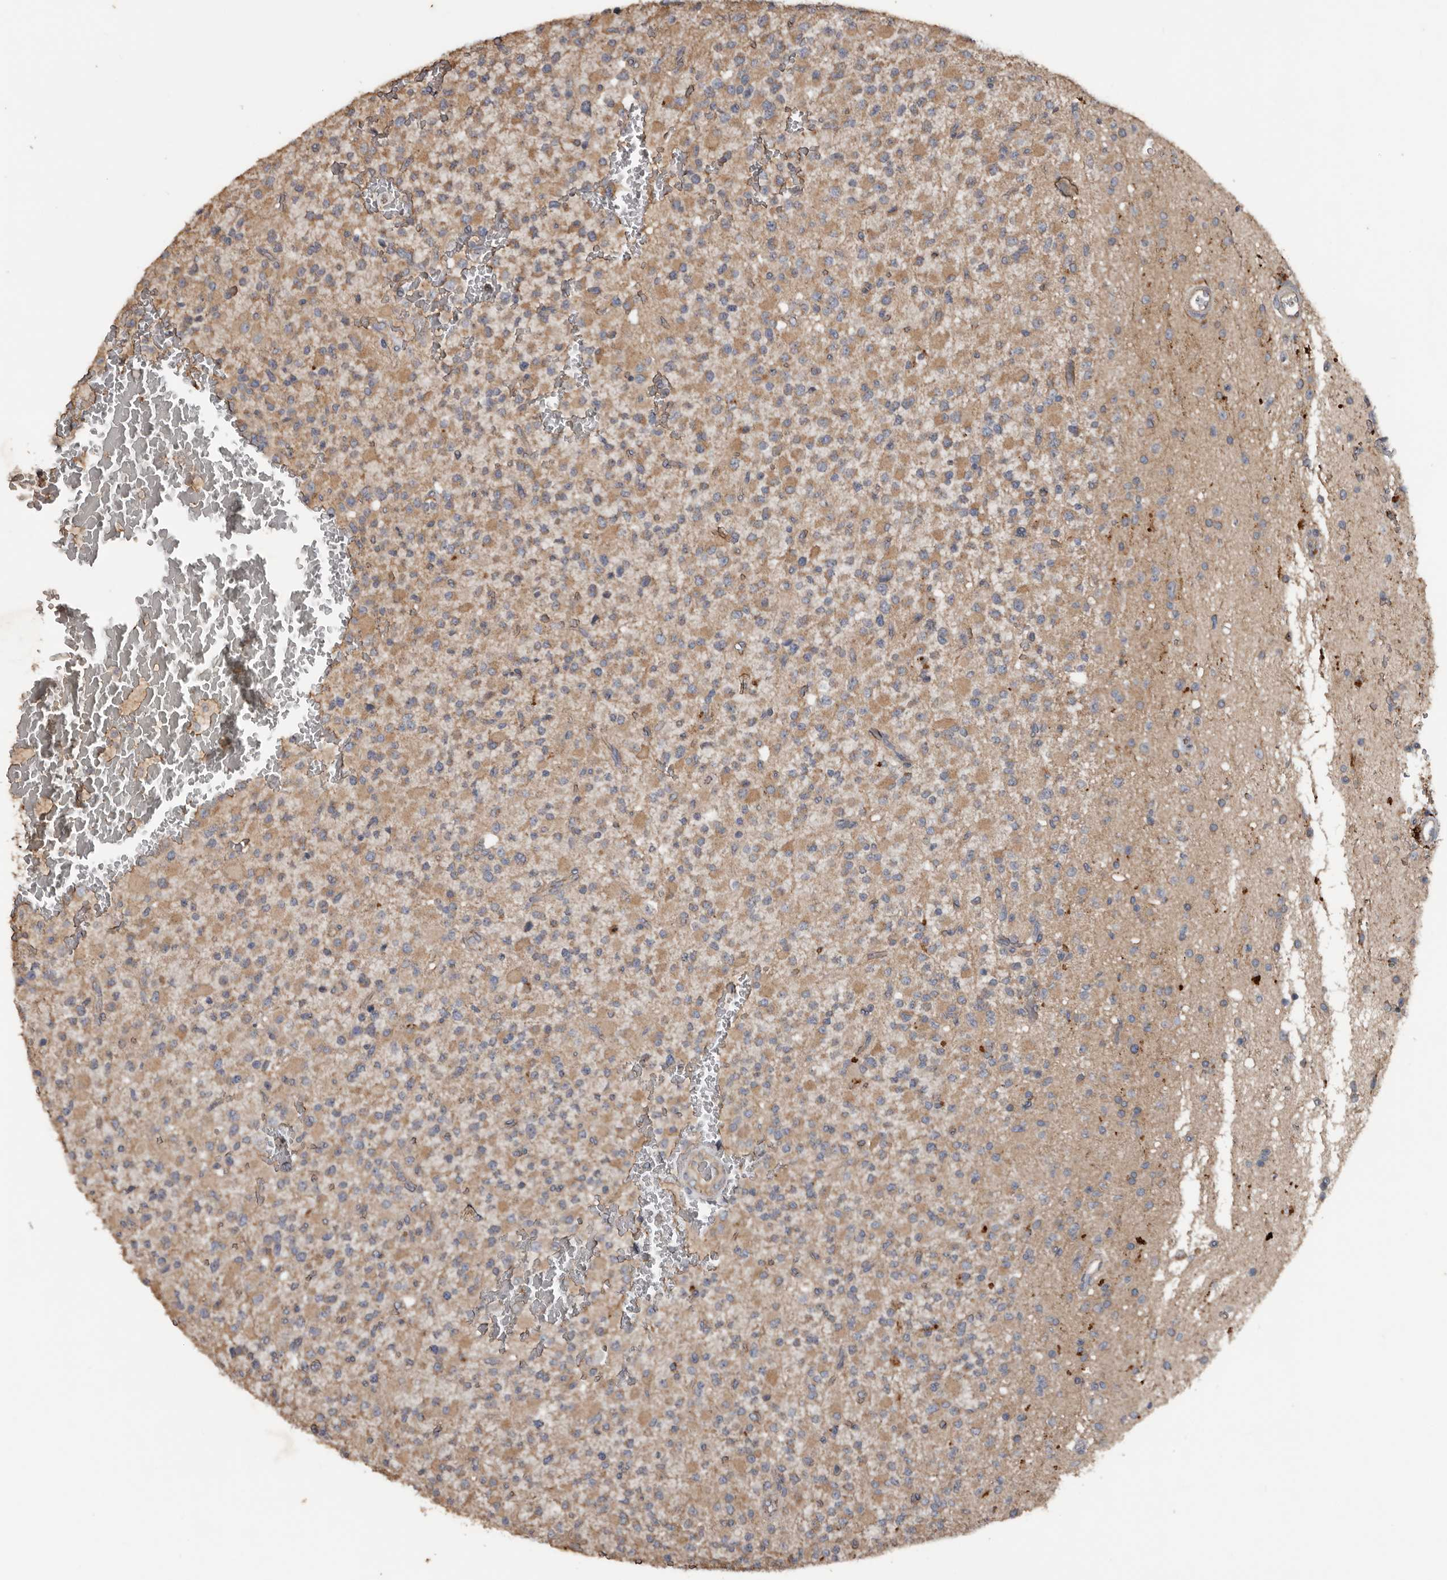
{"staining": {"intensity": "moderate", "quantity": ">75%", "location": "cytoplasmic/membranous"}, "tissue": "glioma", "cell_type": "Tumor cells", "image_type": "cancer", "snomed": [{"axis": "morphology", "description": "Glioma, malignant, High grade"}, {"axis": "topography", "description": "Brain"}], "caption": "An IHC micrograph of neoplastic tissue is shown. Protein staining in brown labels moderate cytoplasmic/membranous positivity in malignant high-grade glioma within tumor cells. (DAB IHC with brightfield microscopy, high magnification).", "gene": "HYAL4", "patient": {"sex": "male", "age": 34}}